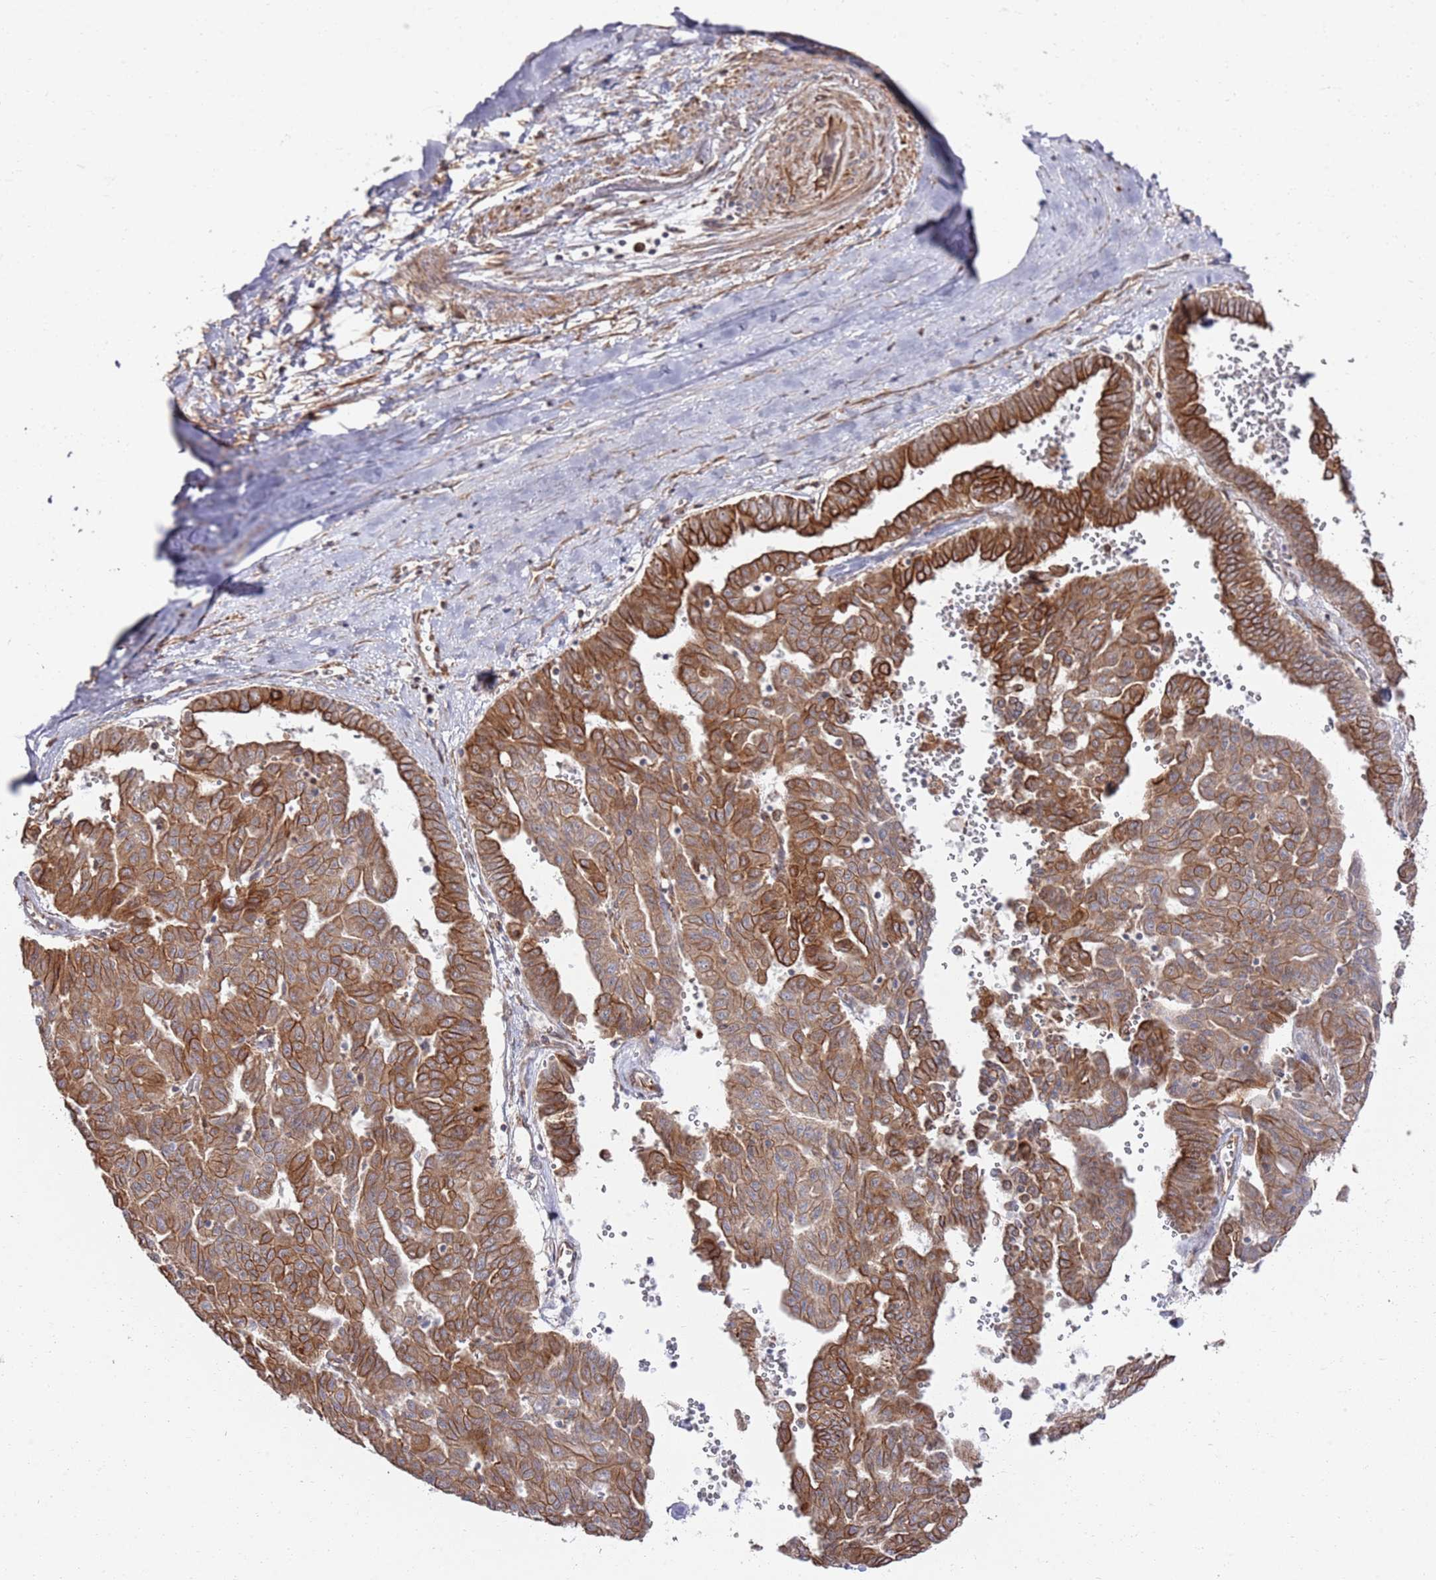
{"staining": {"intensity": "moderate", "quantity": ">75%", "location": "cytoplasmic/membranous"}, "tissue": "liver cancer", "cell_type": "Tumor cells", "image_type": "cancer", "snomed": [{"axis": "morphology", "description": "Cholangiocarcinoma"}, {"axis": "topography", "description": "Liver"}], "caption": "The micrograph shows staining of liver cancer, revealing moderate cytoplasmic/membranous protein staining (brown color) within tumor cells. Using DAB (brown) and hematoxylin (blue) stains, captured at high magnification using brightfield microscopy.", "gene": "PHF21A", "patient": {"sex": "female", "age": 77}}